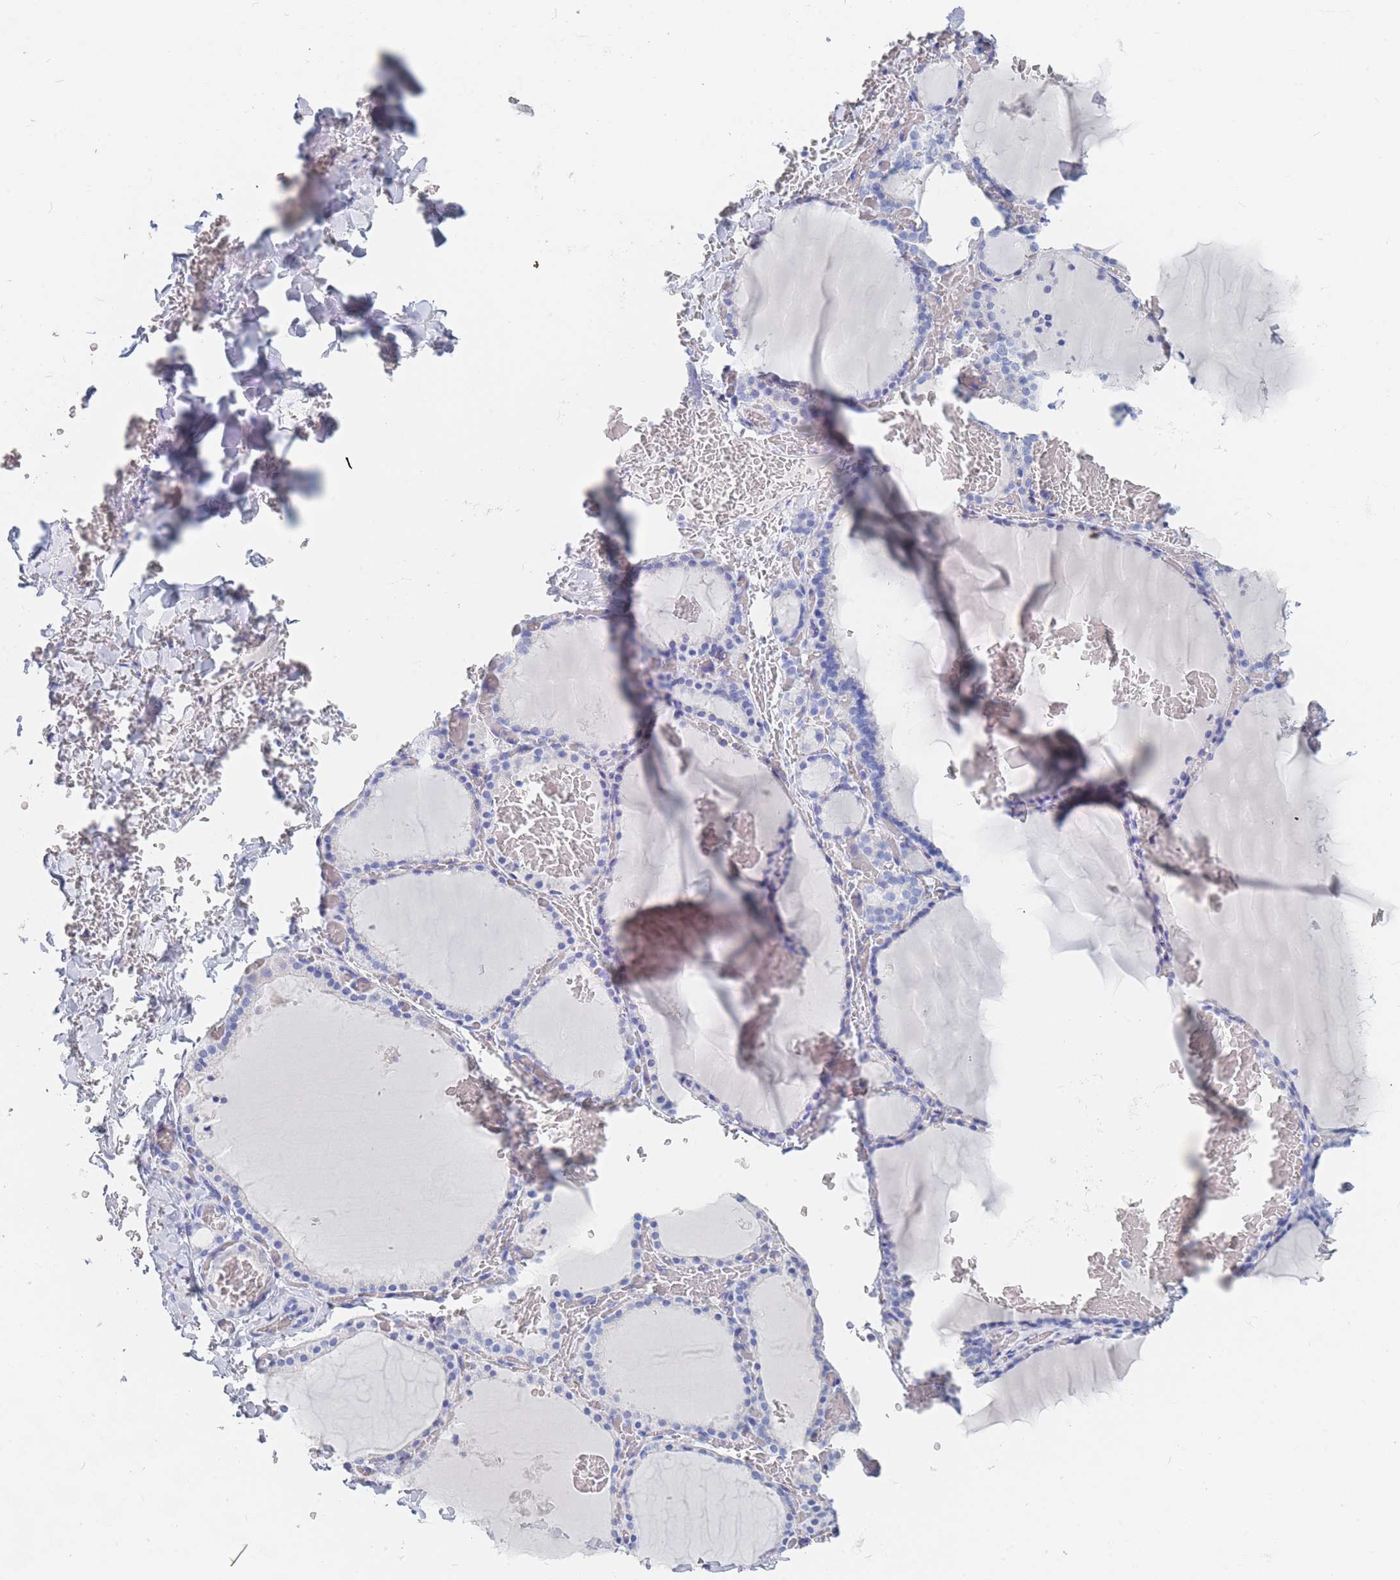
{"staining": {"intensity": "negative", "quantity": "none", "location": "none"}, "tissue": "thyroid gland", "cell_type": "Glandular cells", "image_type": "normal", "snomed": [{"axis": "morphology", "description": "Normal tissue, NOS"}, {"axis": "topography", "description": "Thyroid gland"}], "caption": "The photomicrograph displays no staining of glandular cells in normal thyroid gland. Nuclei are stained in blue.", "gene": "SLC25A35", "patient": {"sex": "female", "age": 39}}